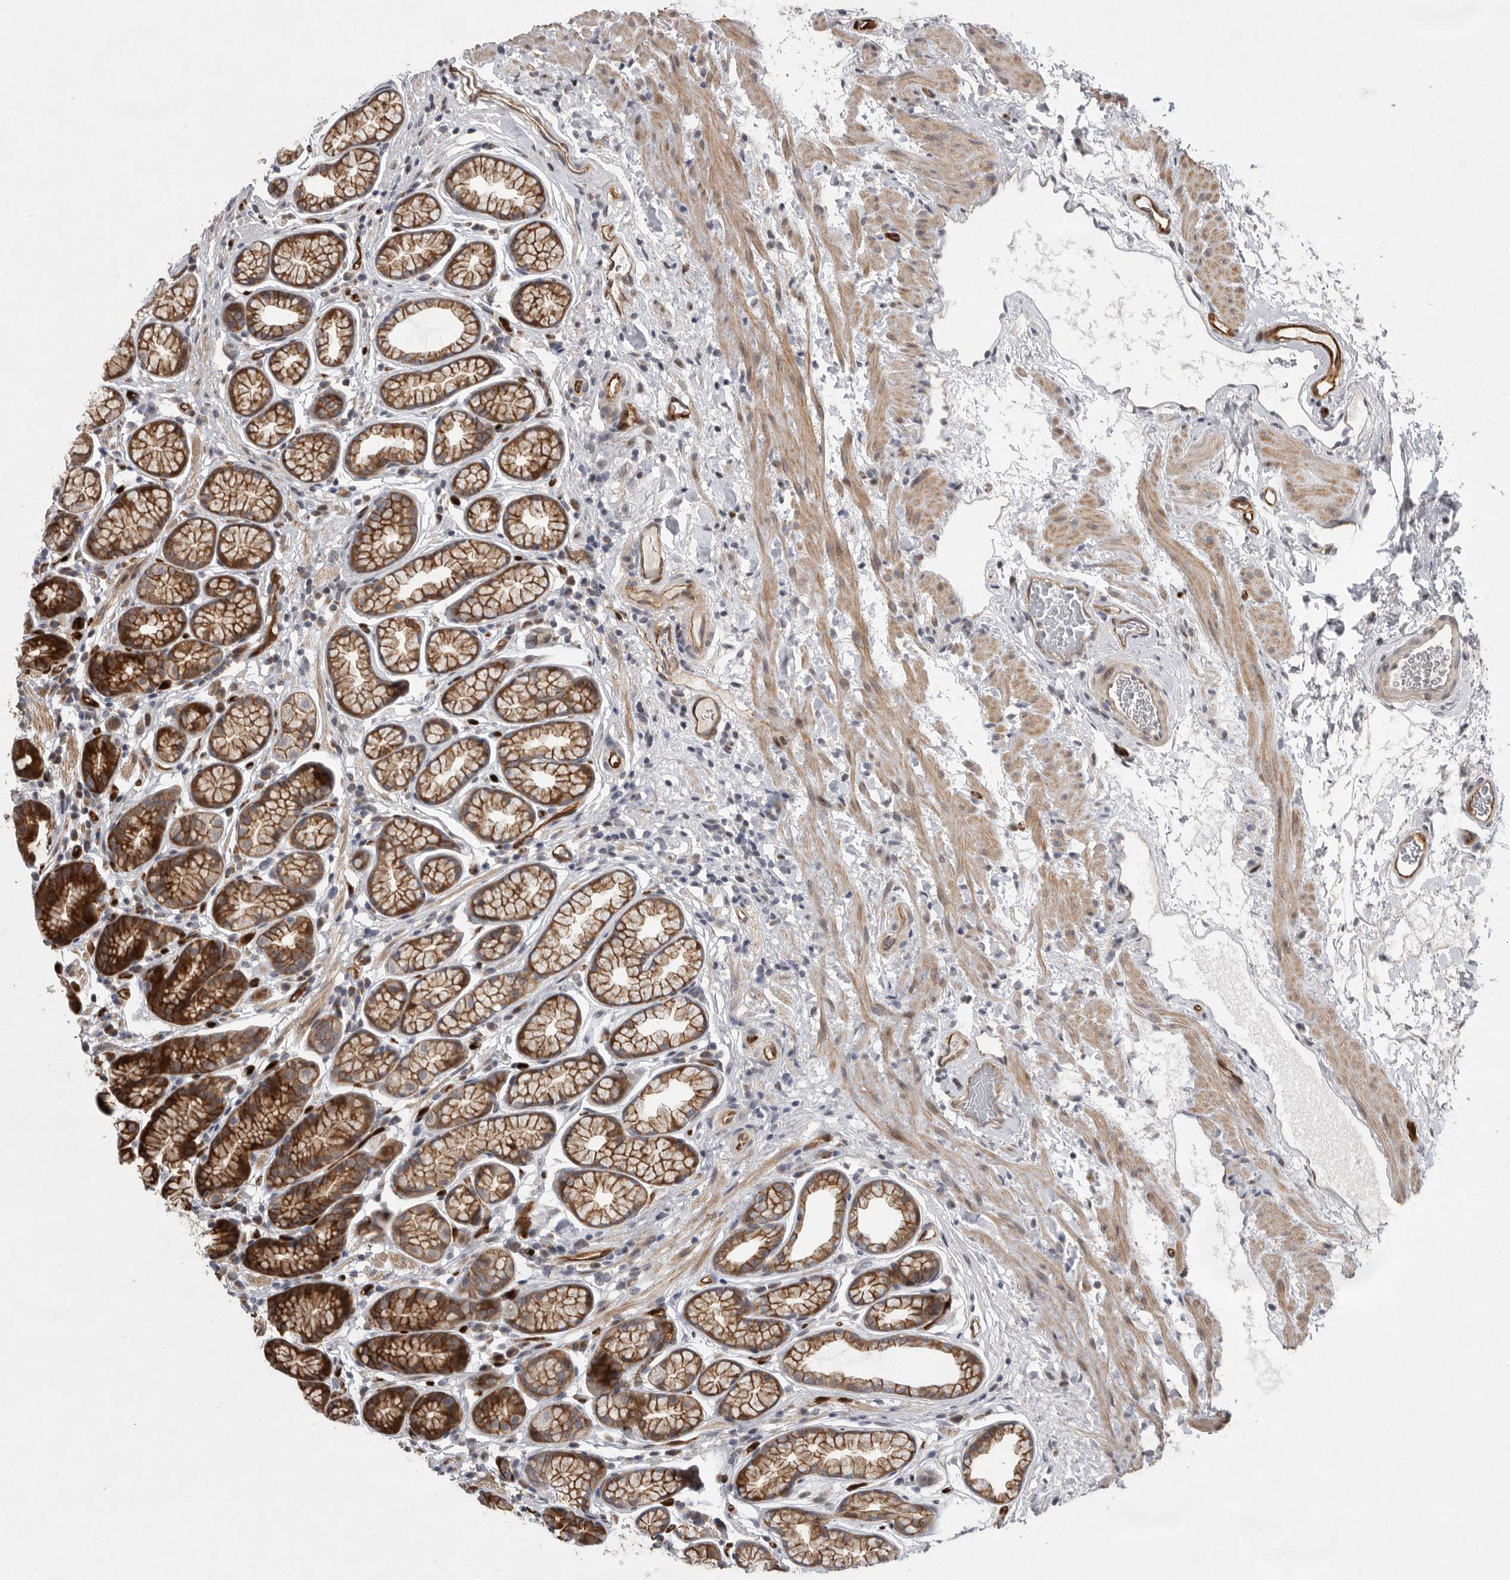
{"staining": {"intensity": "strong", "quantity": "25%-75%", "location": "cytoplasmic/membranous"}, "tissue": "stomach", "cell_type": "Glandular cells", "image_type": "normal", "snomed": [{"axis": "morphology", "description": "Normal tissue, NOS"}, {"axis": "topography", "description": "Stomach"}], "caption": "Brown immunohistochemical staining in normal stomach exhibits strong cytoplasmic/membranous positivity in approximately 25%-75% of glandular cells.", "gene": "MPDZ", "patient": {"sex": "male", "age": 42}}